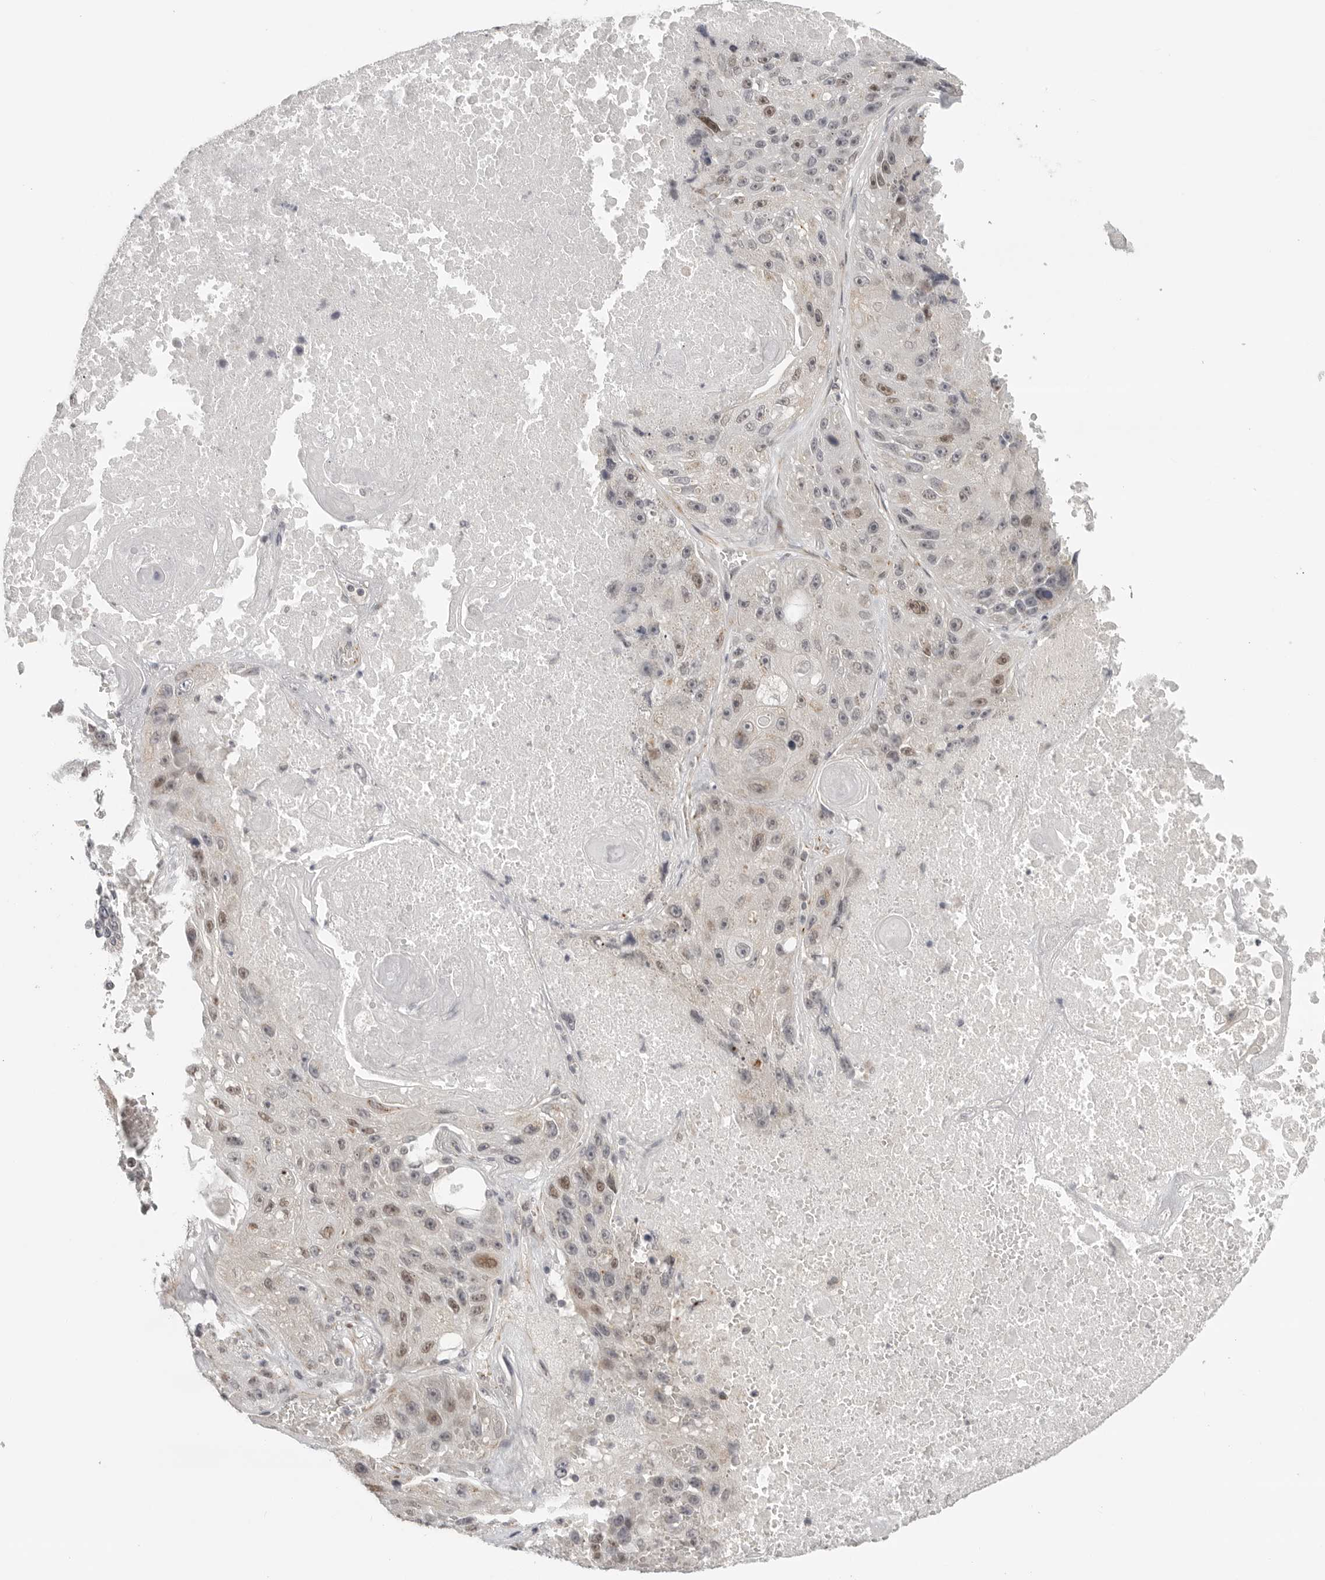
{"staining": {"intensity": "moderate", "quantity": "25%-75%", "location": "nuclear"}, "tissue": "lung cancer", "cell_type": "Tumor cells", "image_type": "cancer", "snomed": [{"axis": "morphology", "description": "Squamous cell carcinoma, NOS"}, {"axis": "topography", "description": "Lung"}], "caption": "A histopathology image of lung cancer (squamous cell carcinoma) stained for a protein exhibits moderate nuclear brown staining in tumor cells.", "gene": "TUT4", "patient": {"sex": "male", "age": 61}}